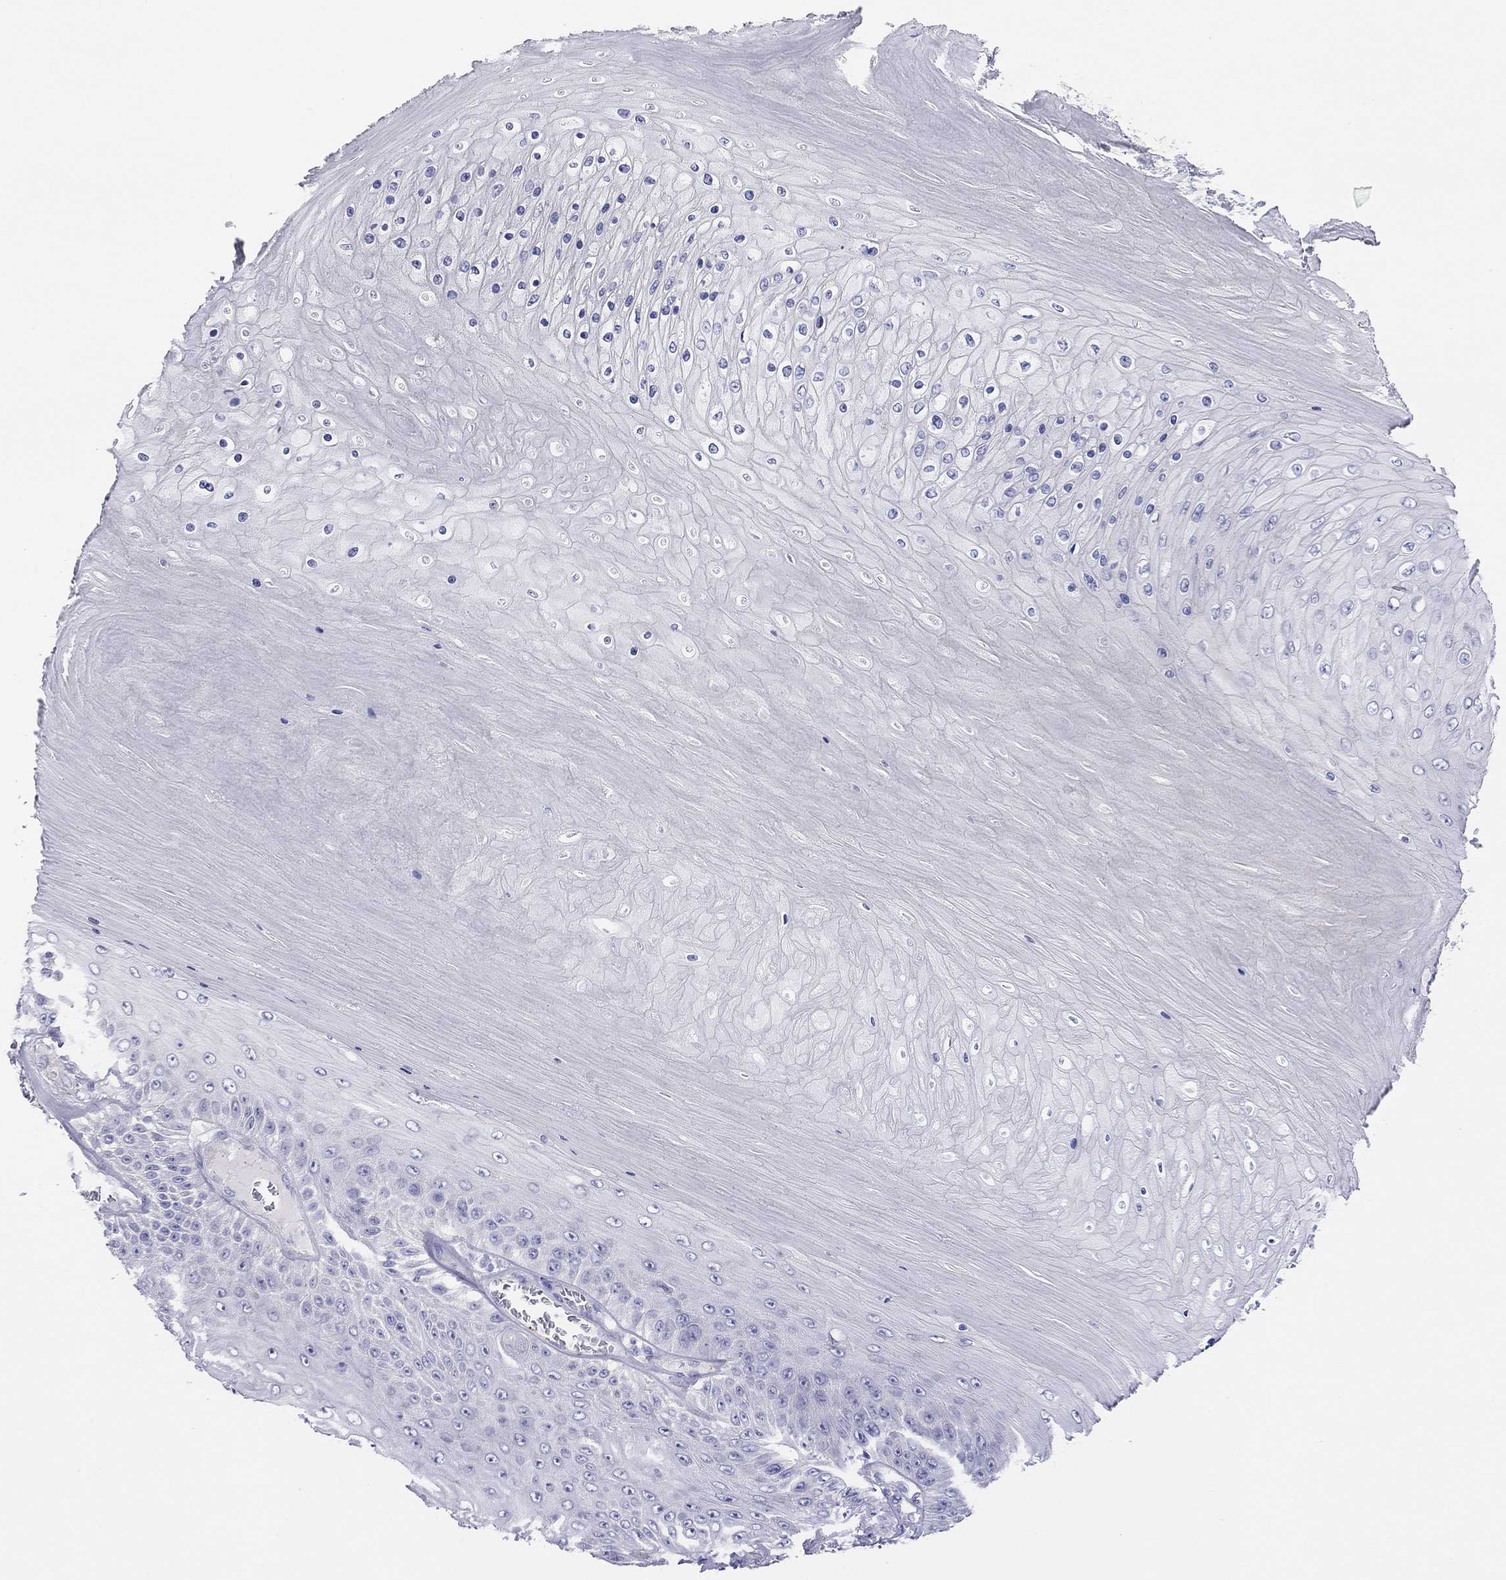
{"staining": {"intensity": "negative", "quantity": "none", "location": "none"}, "tissue": "skin cancer", "cell_type": "Tumor cells", "image_type": "cancer", "snomed": [{"axis": "morphology", "description": "Squamous cell carcinoma, NOS"}, {"axis": "topography", "description": "Skin"}], "caption": "This is a image of immunohistochemistry (IHC) staining of skin squamous cell carcinoma, which shows no staining in tumor cells.", "gene": "MGAT4C", "patient": {"sex": "male", "age": 62}}